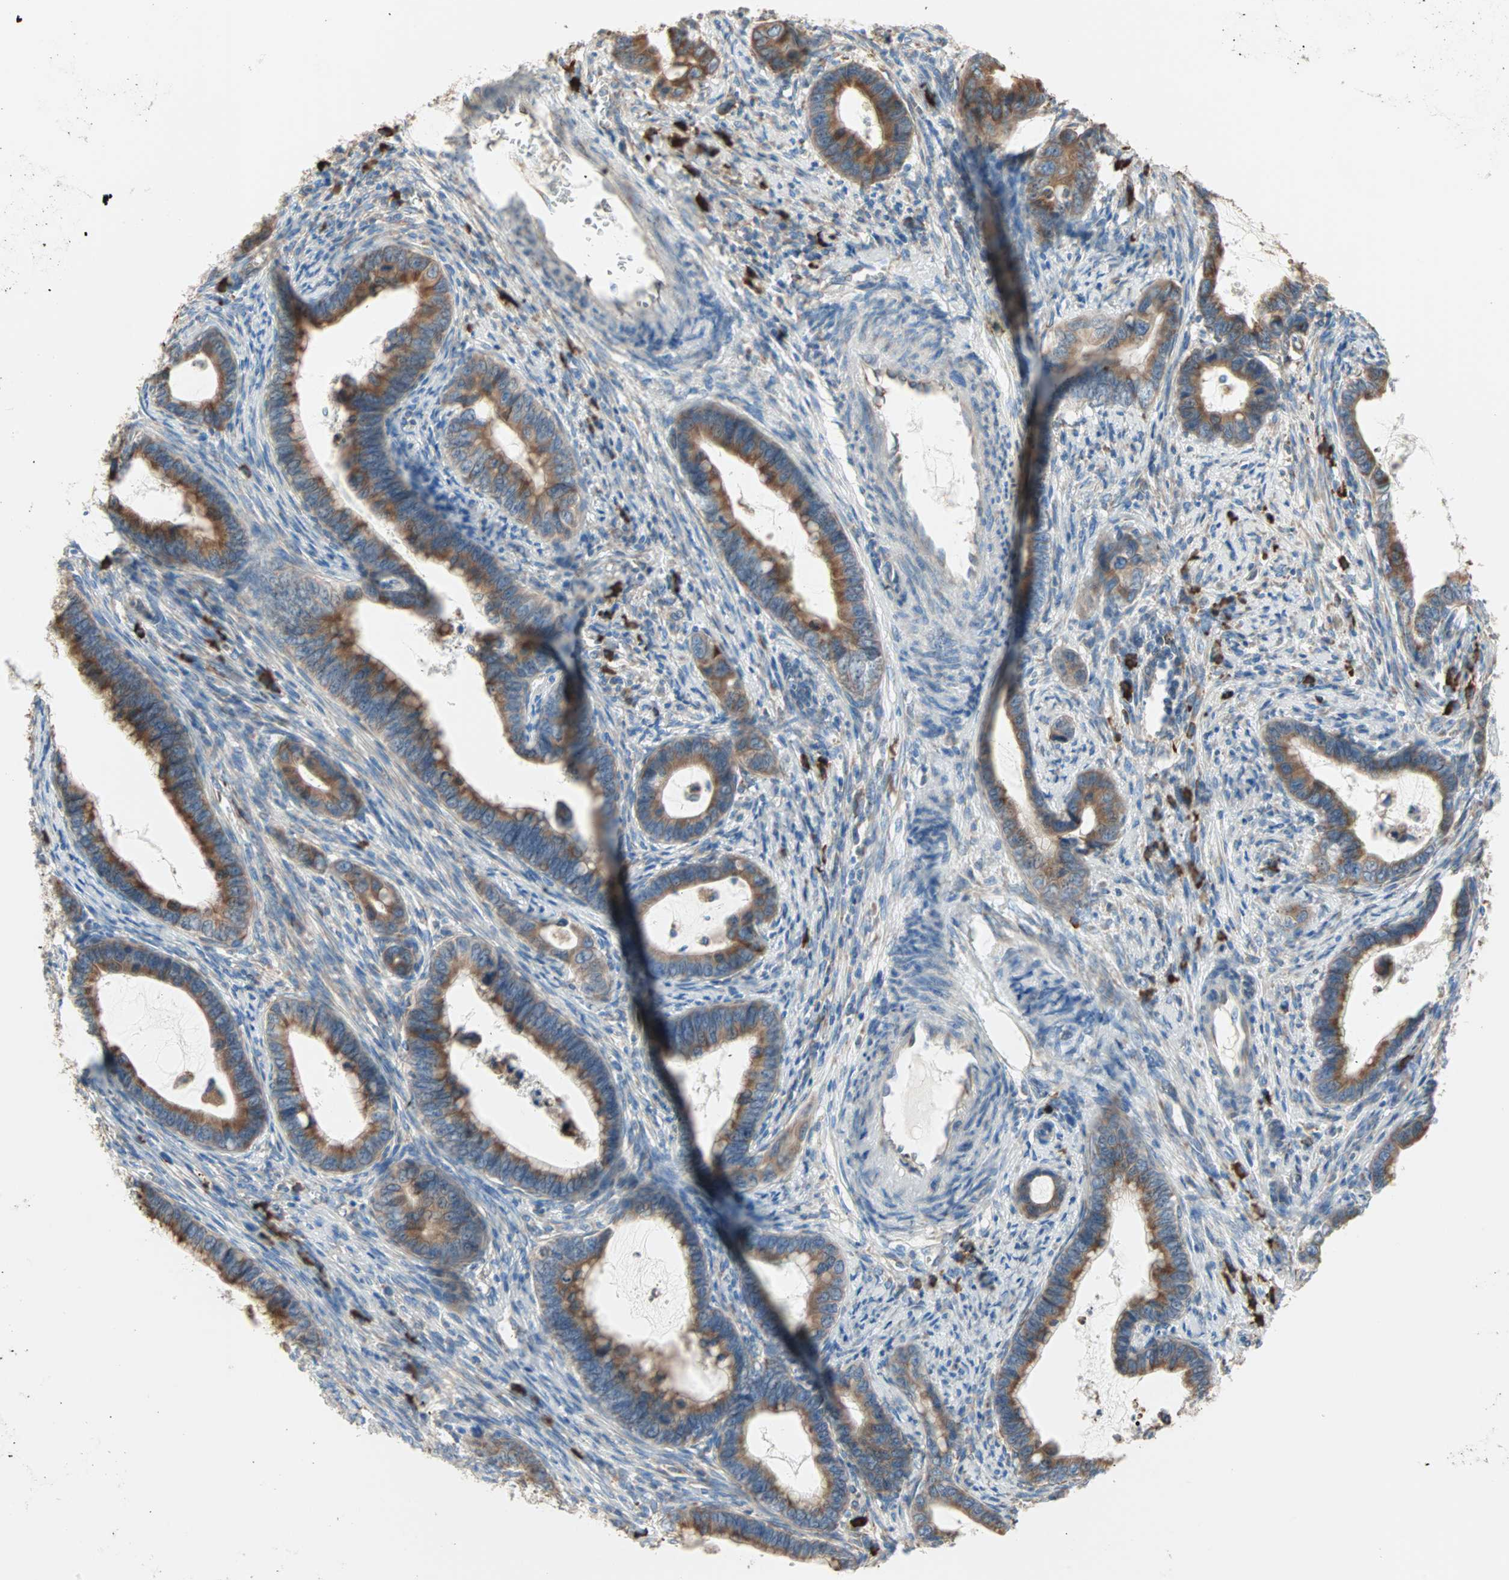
{"staining": {"intensity": "moderate", "quantity": ">75%", "location": "cytoplasmic/membranous"}, "tissue": "cervical cancer", "cell_type": "Tumor cells", "image_type": "cancer", "snomed": [{"axis": "morphology", "description": "Adenocarcinoma, NOS"}, {"axis": "topography", "description": "Cervix"}], "caption": "DAB immunohistochemical staining of human adenocarcinoma (cervical) reveals moderate cytoplasmic/membranous protein expression in approximately >75% of tumor cells. (DAB = brown stain, brightfield microscopy at high magnification).", "gene": "PLCXD1", "patient": {"sex": "female", "age": 44}}